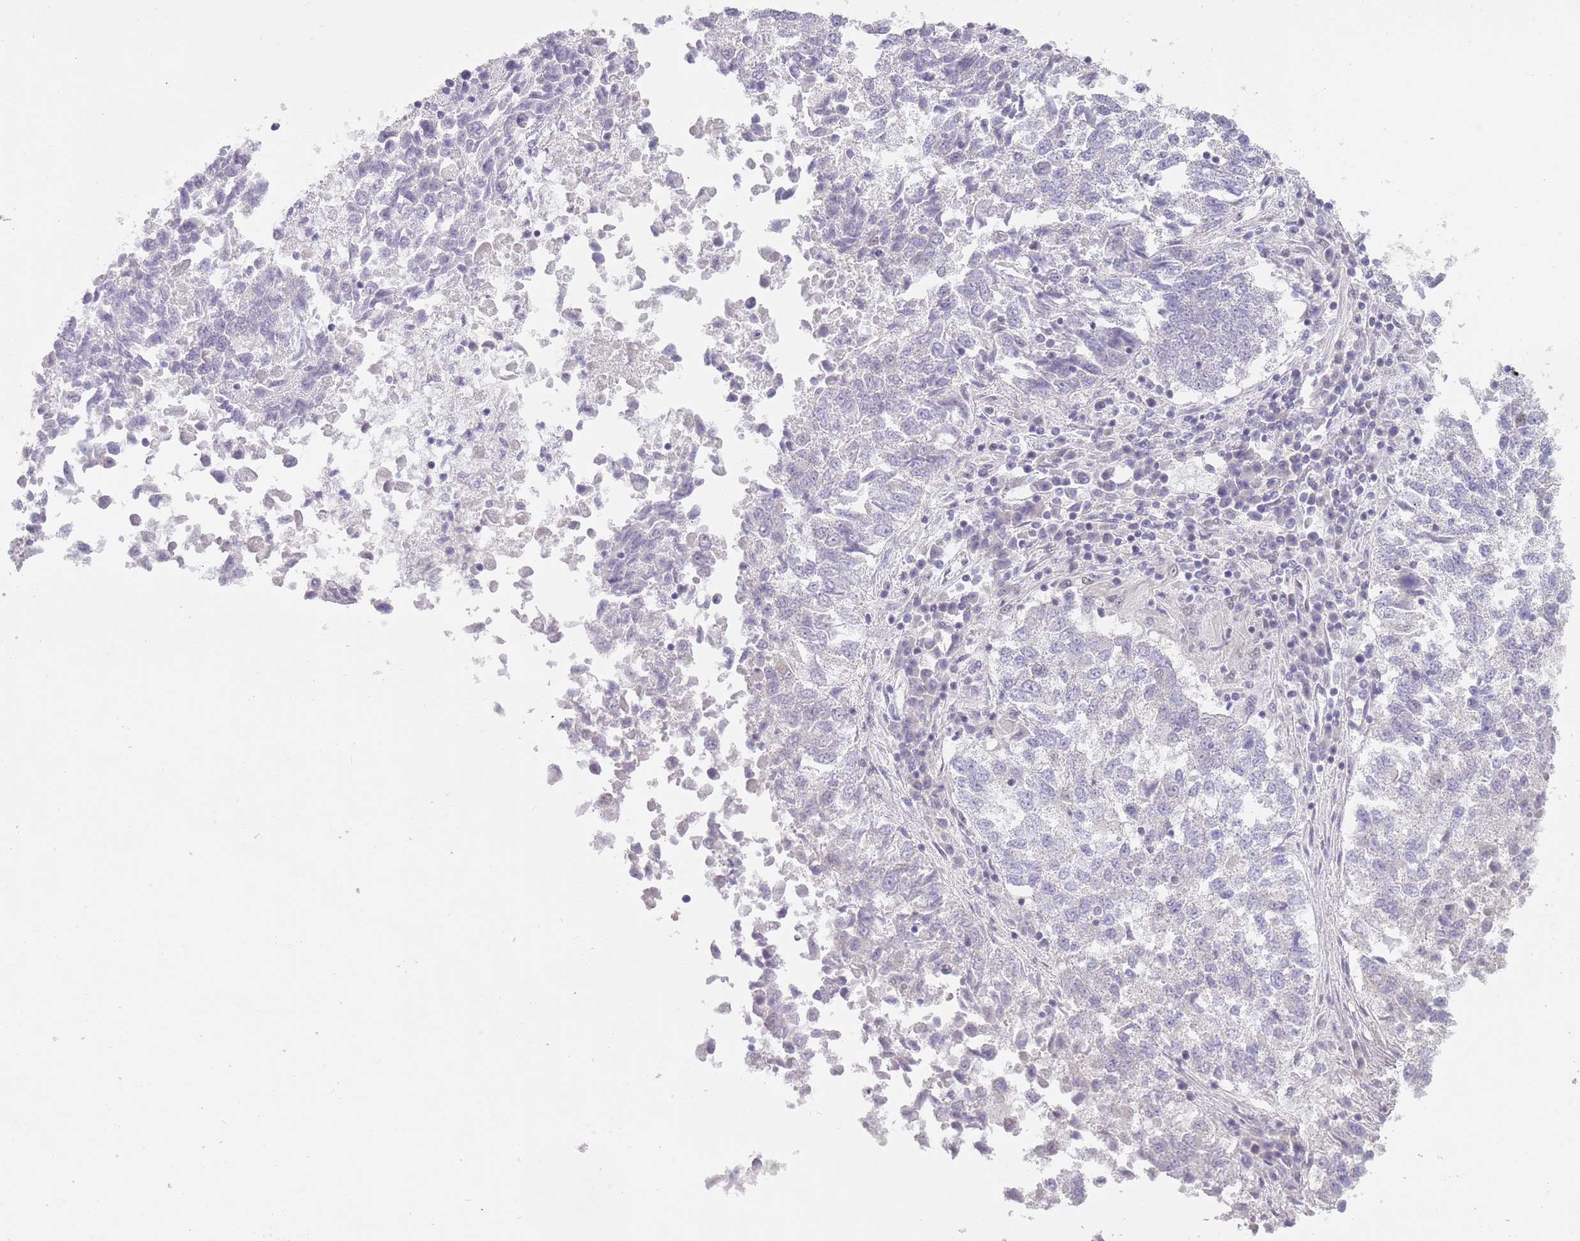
{"staining": {"intensity": "negative", "quantity": "none", "location": "none"}, "tissue": "lung cancer", "cell_type": "Tumor cells", "image_type": "cancer", "snomed": [{"axis": "morphology", "description": "Squamous cell carcinoma, NOS"}, {"axis": "topography", "description": "Lung"}], "caption": "IHC of lung squamous cell carcinoma reveals no positivity in tumor cells.", "gene": "SEPHS2", "patient": {"sex": "male", "age": 73}}